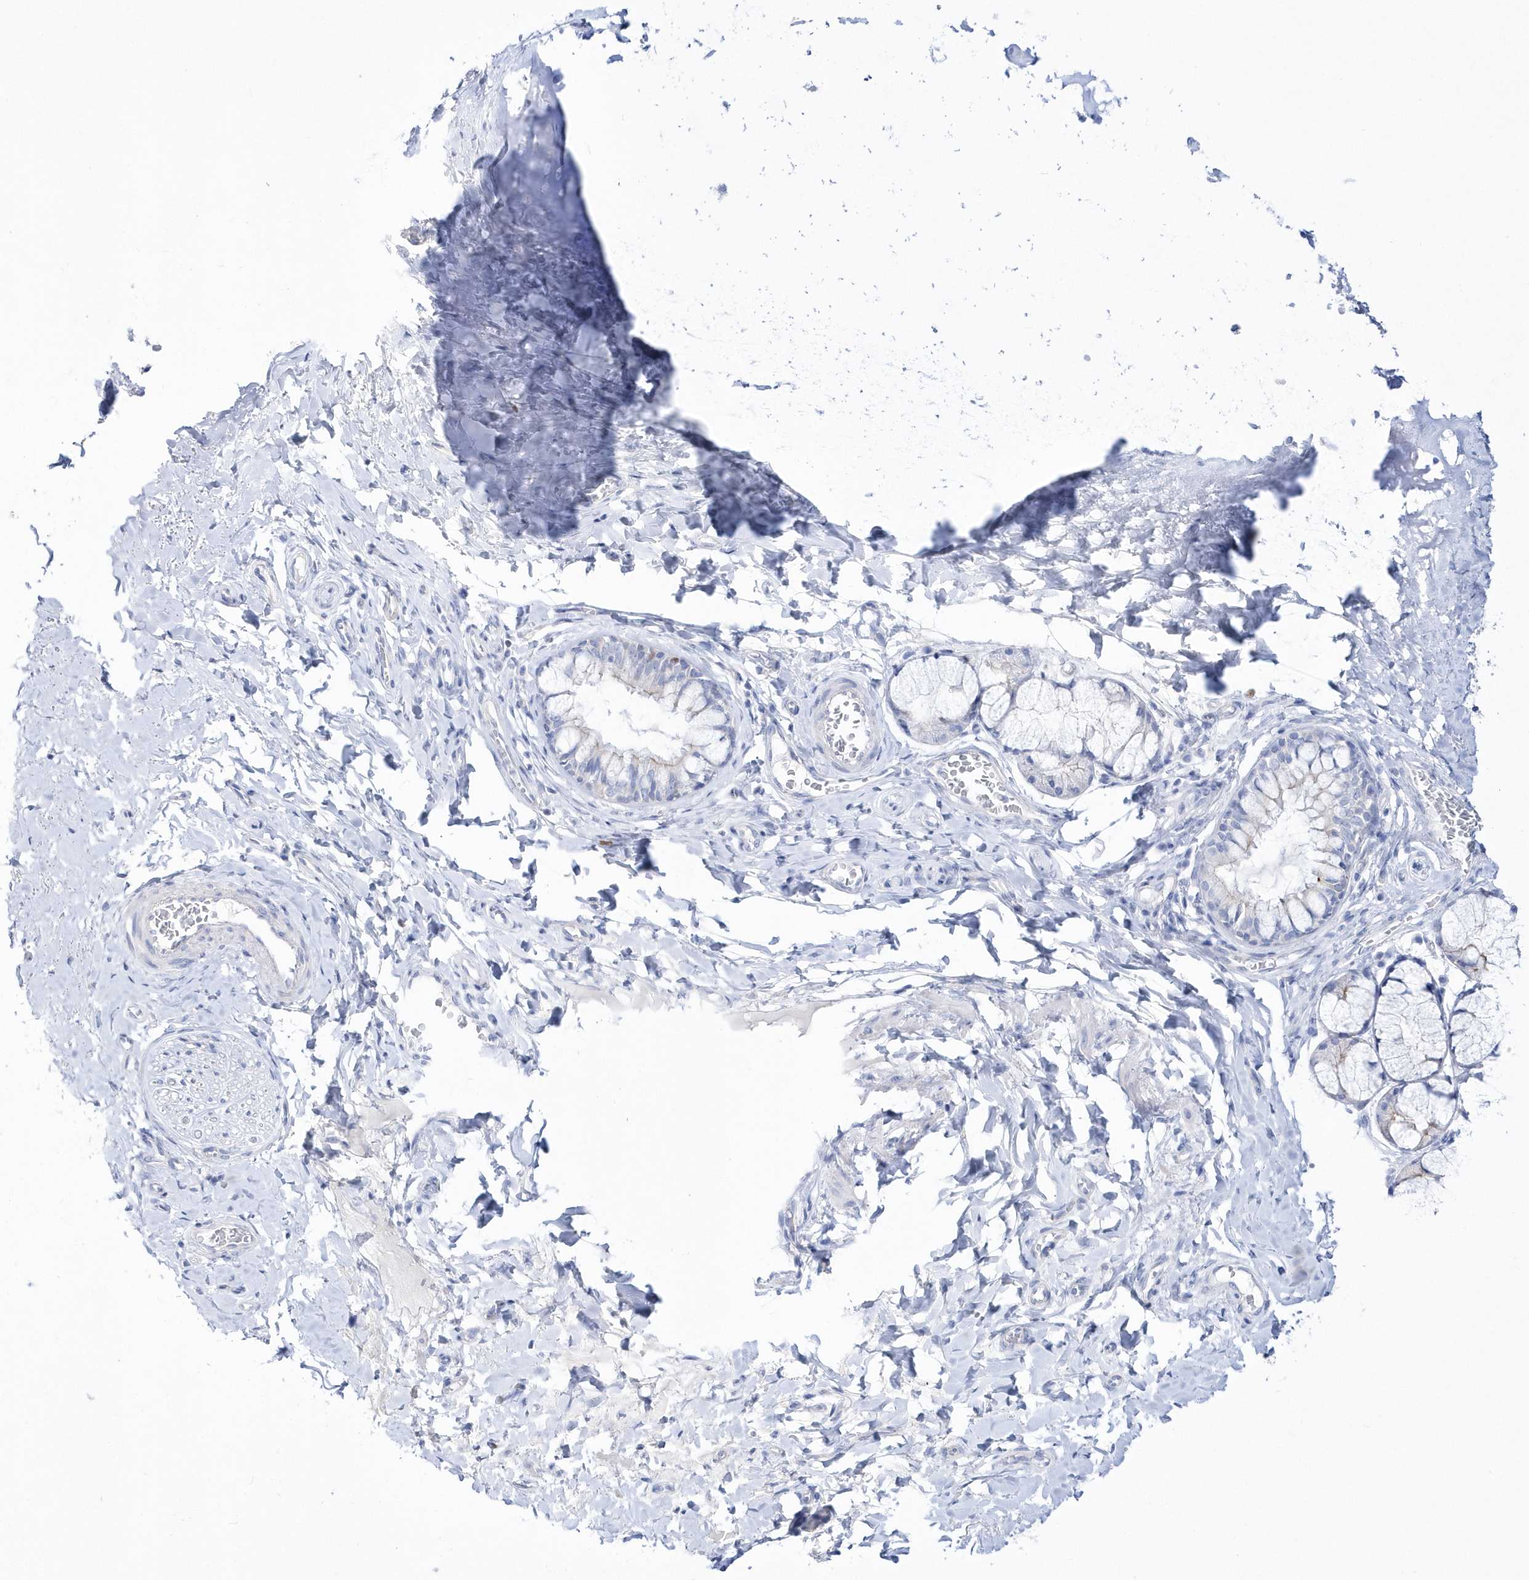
{"staining": {"intensity": "moderate", "quantity": "<25%", "location": "nuclear"}, "tissue": "bronchus", "cell_type": "Respiratory epithelial cells", "image_type": "normal", "snomed": [{"axis": "morphology", "description": "Normal tissue, NOS"}, {"axis": "topography", "description": "Cartilage tissue"}, {"axis": "topography", "description": "Bronchus"}], "caption": "Immunohistochemistry (IHC) staining of normal bronchus, which shows low levels of moderate nuclear expression in approximately <25% of respiratory epithelial cells indicating moderate nuclear protein staining. The staining was performed using DAB (brown) for protein detection and nuclei were counterstained in hematoxylin (blue).", "gene": "TMCO6", "patient": {"sex": "female", "age": 36}}